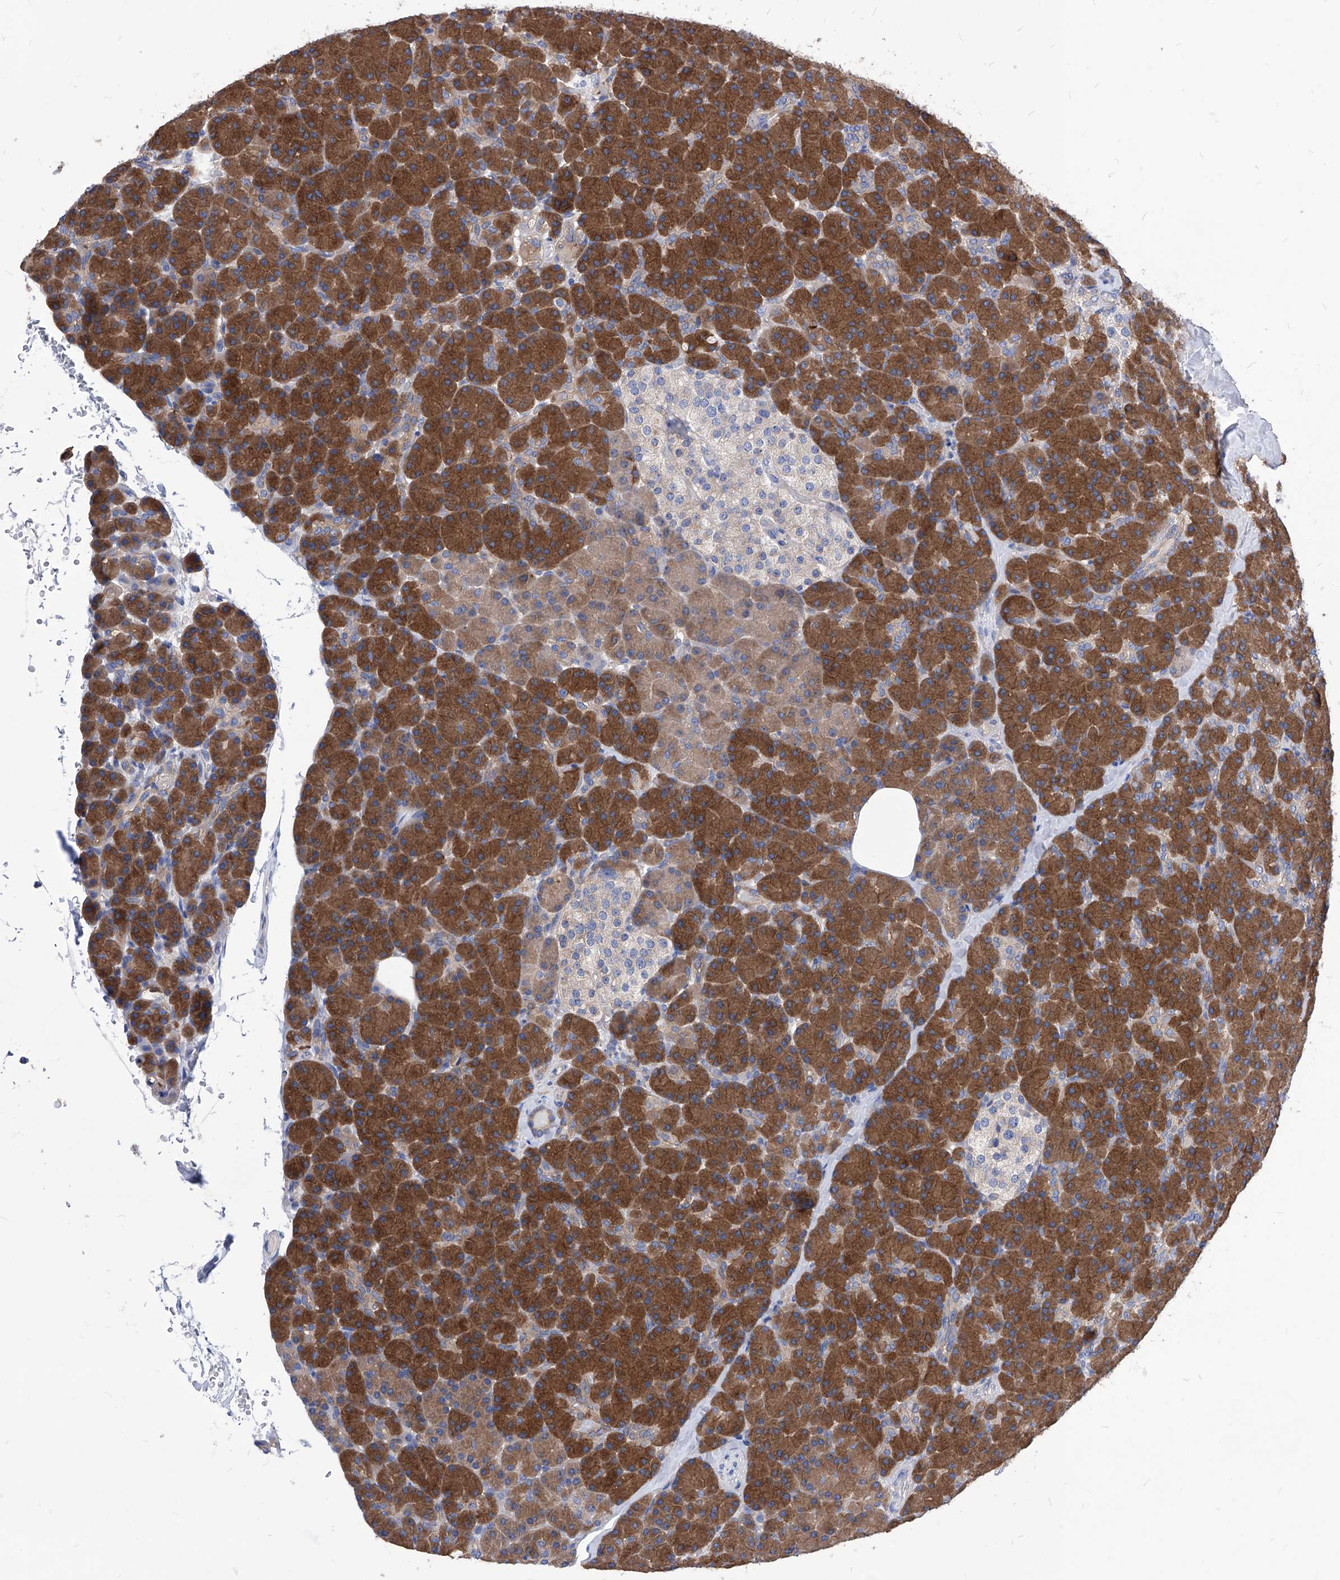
{"staining": {"intensity": "strong", "quantity": ">75%", "location": "cytoplasmic/membranous"}, "tissue": "pancreas", "cell_type": "Exocrine glandular cells", "image_type": "normal", "snomed": [{"axis": "morphology", "description": "Normal tissue, NOS"}, {"axis": "topography", "description": "Pancreas"}], "caption": "Exocrine glandular cells show strong cytoplasmic/membranous staining in approximately >75% of cells in normal pancreas. The protein of interest is stained brown, and the nuclei are stained in blue (DAB (3,3'-diaminobenzidine) IHC with brightfield microscopy, high magnification).", "gene": "XPNPEP1", "patient": {"sex": "female", "age": 43}}